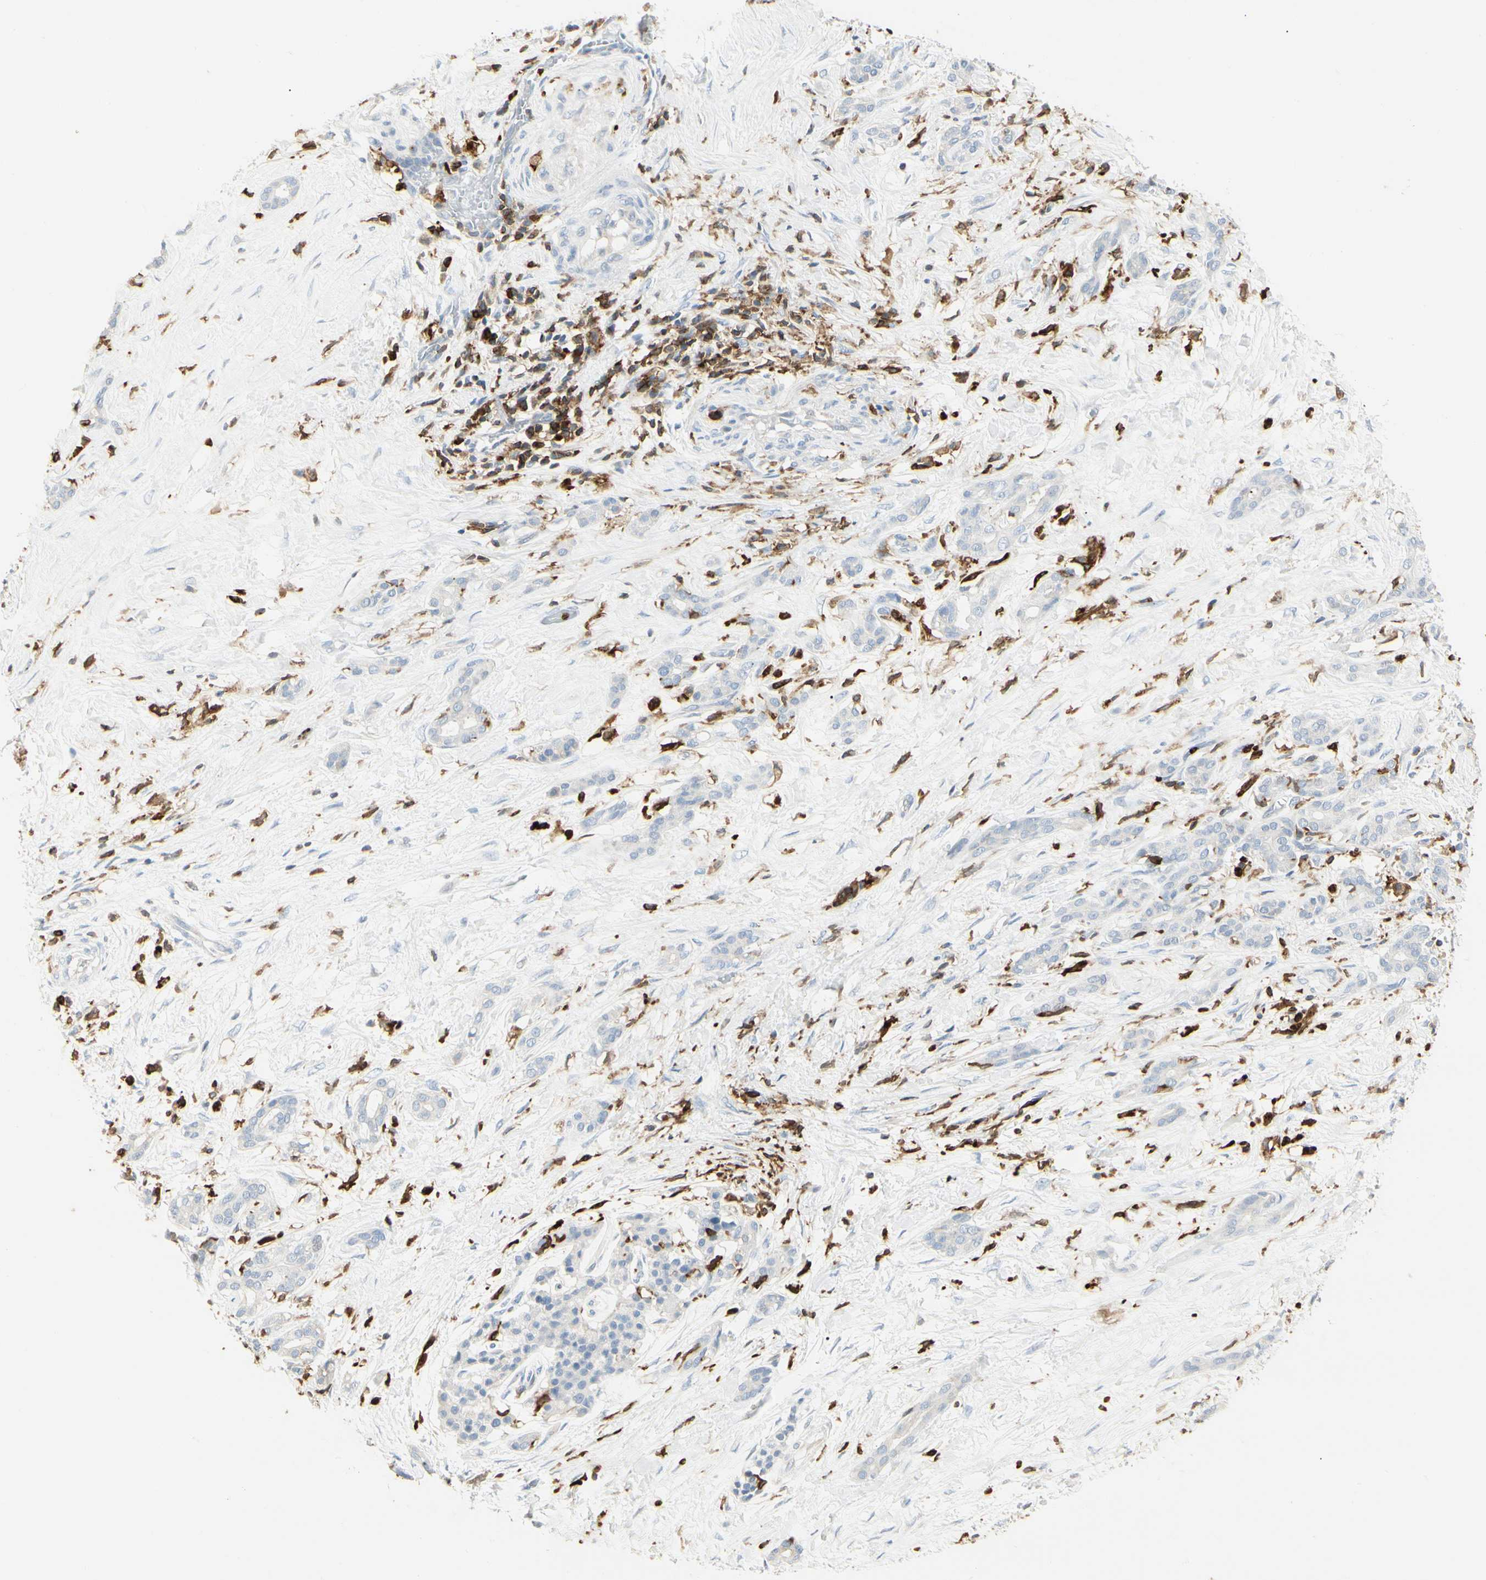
{"staining": {"intensity": "negative", "quantity": "none", "location": "none"}, "tissue": "pancreatic cancer", "cell_type": "Tumor cells", "image_type": "cancer", "snomed": [{"axis": "morphology", "description": "Adenocarcinoma, NOS"}, {"axis": "topography", "description": "Pancreas"}], "caption": "There is no significant positivity in tumor cells of pancreatic adenocarcinoma.", "gene": "ITGB2", "patient": {"sex": "male", "age": 41}}